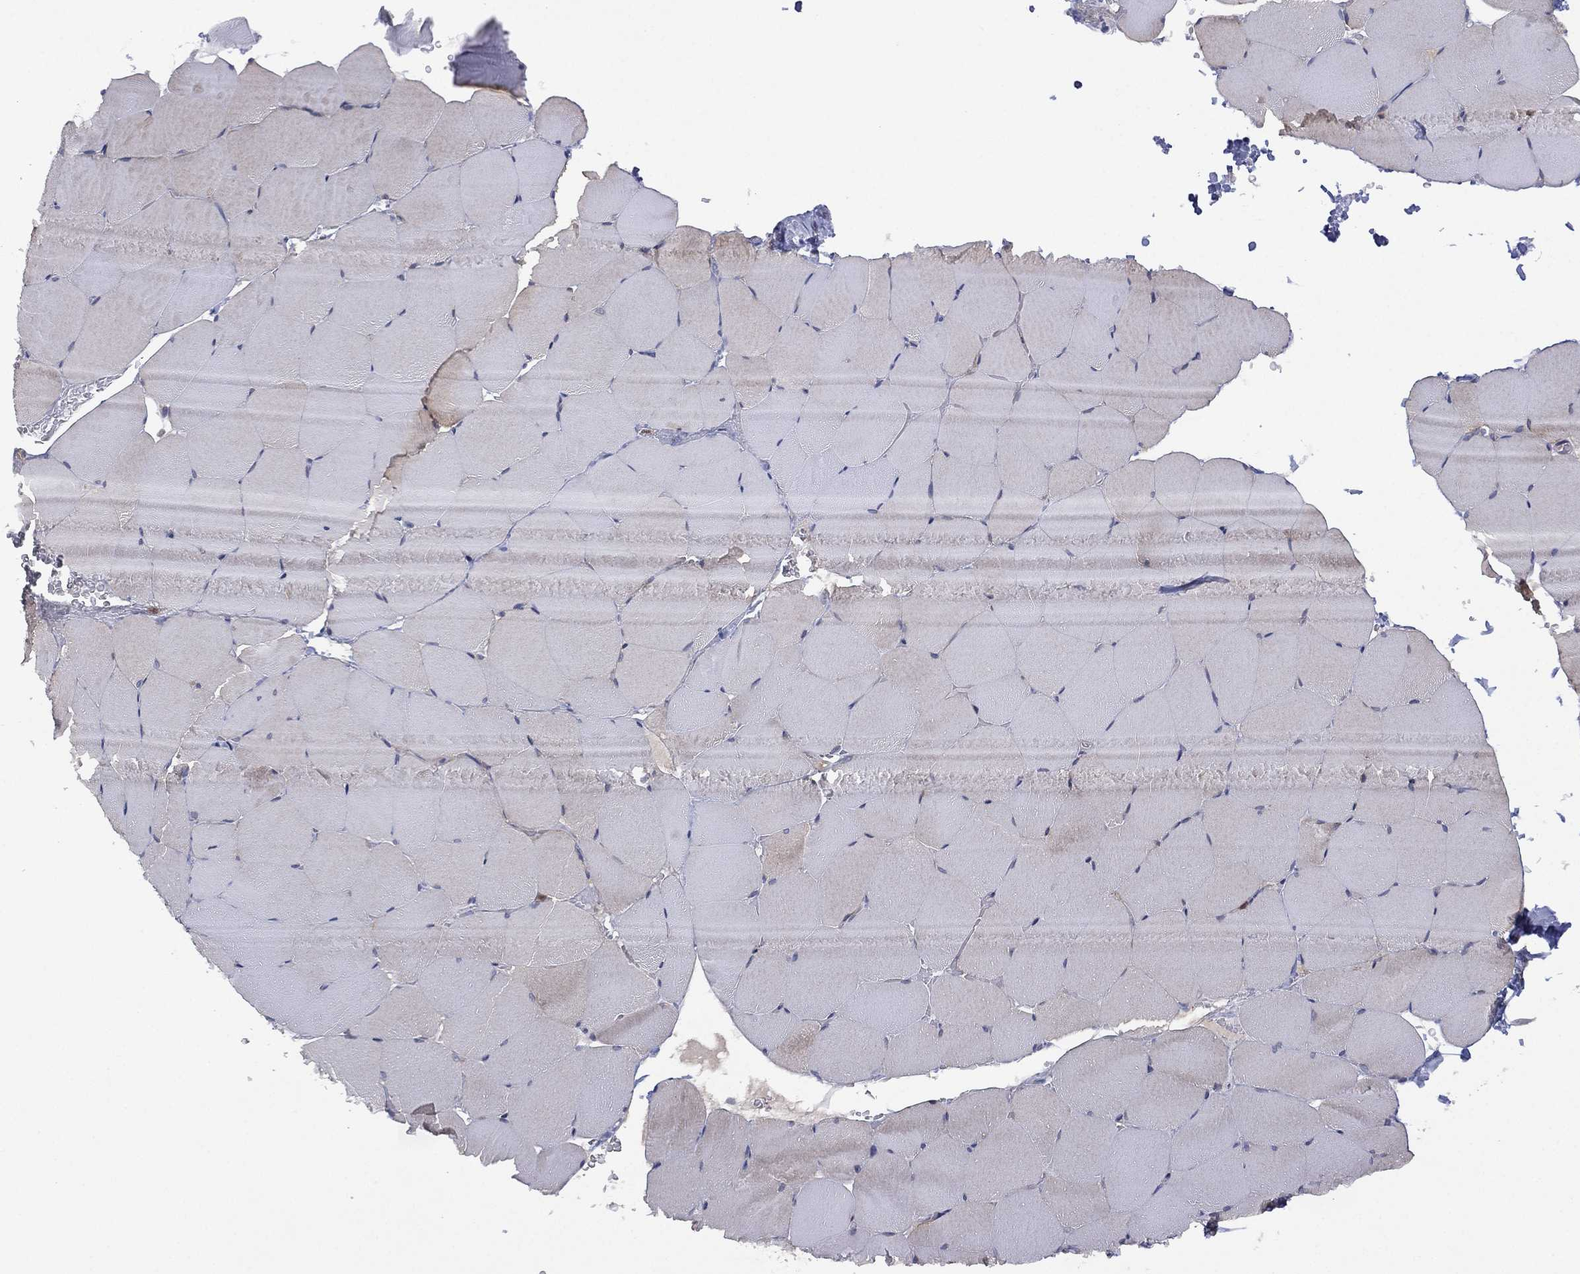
{"staining": {"intensity": "weak", "quantity": "25%-75%", "location": "cytoplasmic/membranous"}, "tissue": "skeletal muscle", "cell_type": "Myocytes", "image_type": "normal", "snomed": [{"axis": "morphology", "description": "Normal tissue, NOS"}, {"axis": "topography", "description": "Skeletal muscle"}], "caption": "Immunohistochemical staining of normal skeletal muscle shows weak cytoplasmic/membranous protein expression in approximately 25%-75% of myocytes. (brown staining indicates protein expression, while blue staining denotes nuclei).", "gene": "DOCK8", "patient": {"sex": "female", "age": 37}}